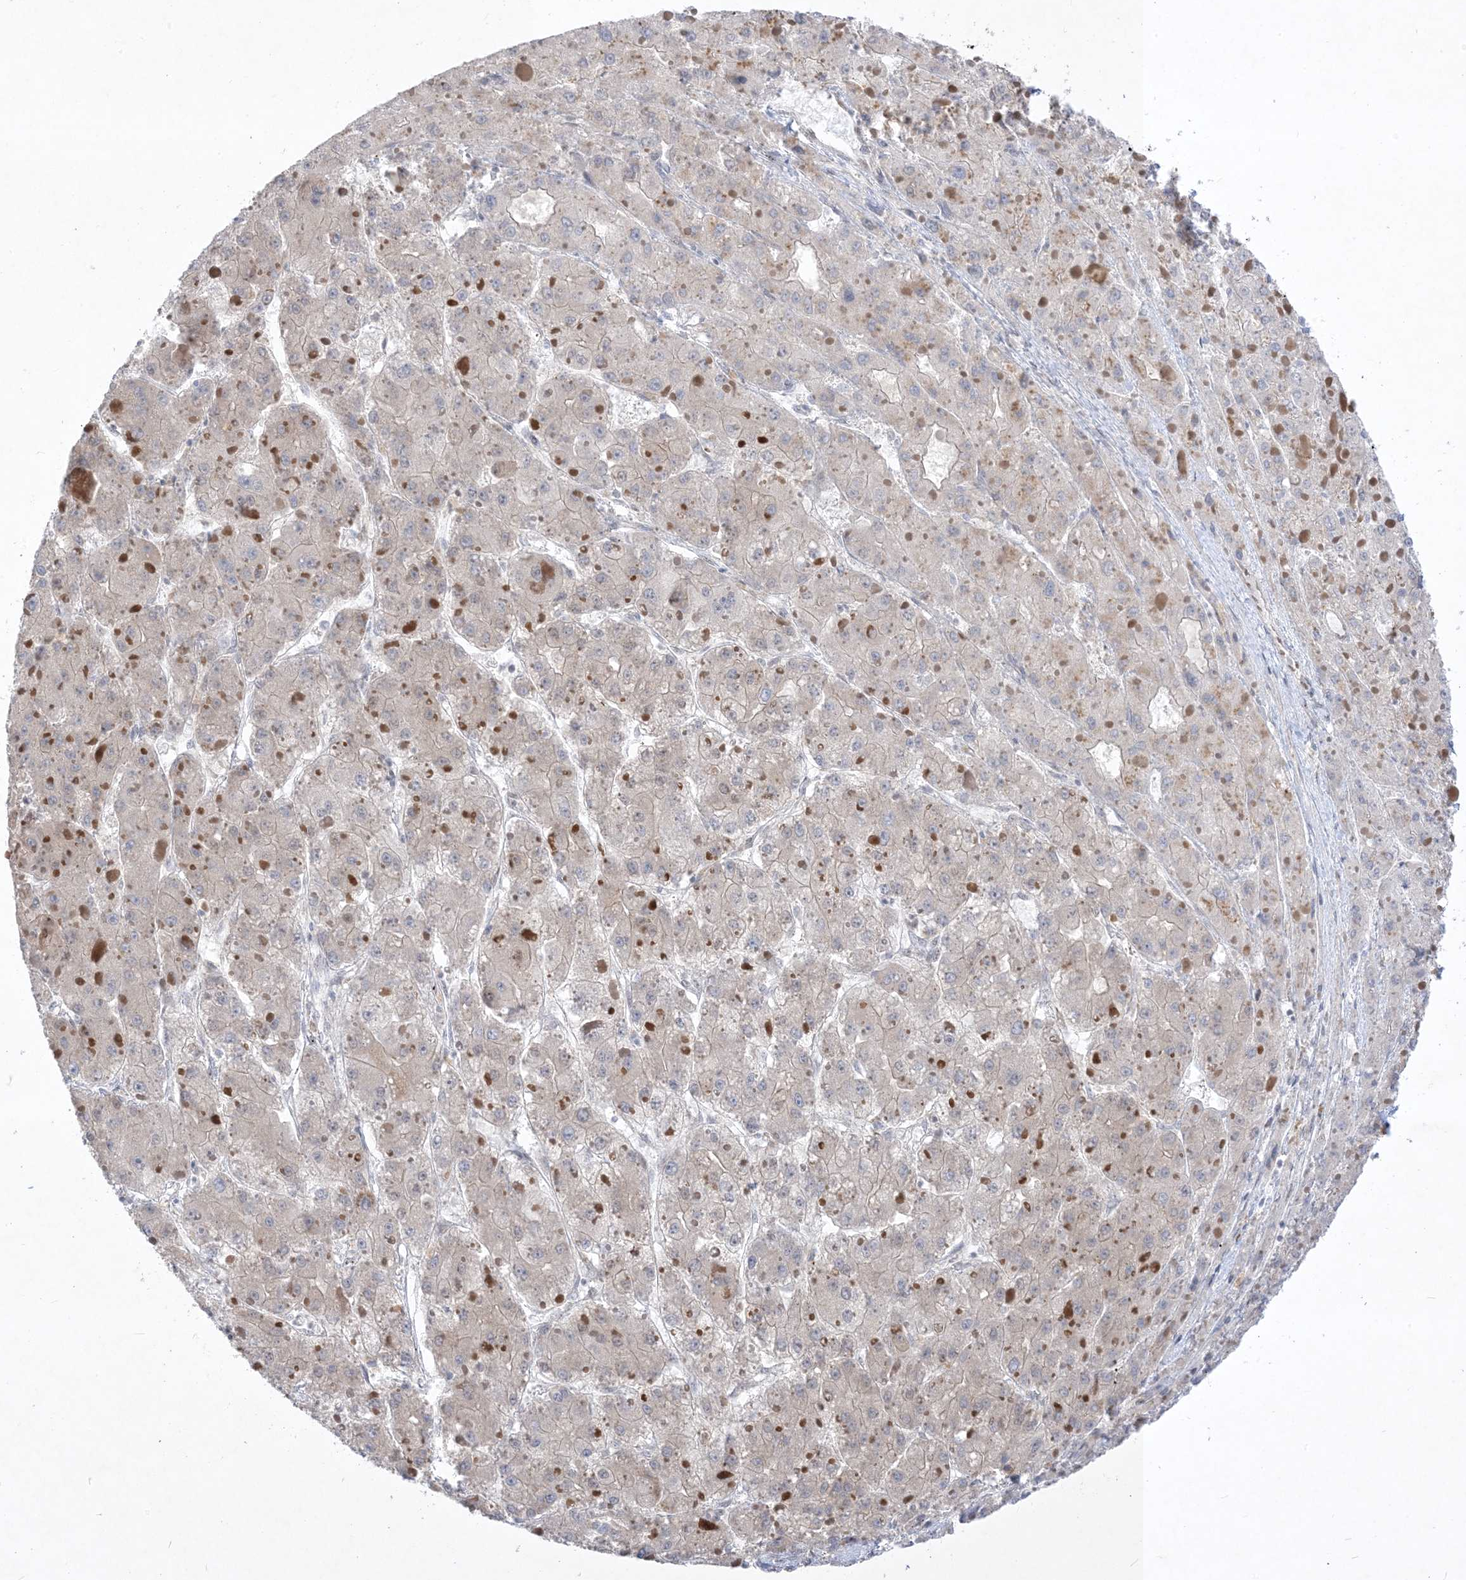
{"staining": {"intensity": "negative", "quantity": "none", "location": "none"}, "tissue": "liver cancer", "cell_type": "Tumor cells", "image_type": "cancer", "snomed": [{"axis": "morphology", "description": "Carcinoma, Hepatocellular, NOS"}, {"axis": "topography", "description": "Liver"}], "caption": "Tumor cells are negative for brown protein staining in liver cancer (hepatocellular carcinoma).", "gene": "BHLHE40", "patient": {"sex": "female", "age": 73}}